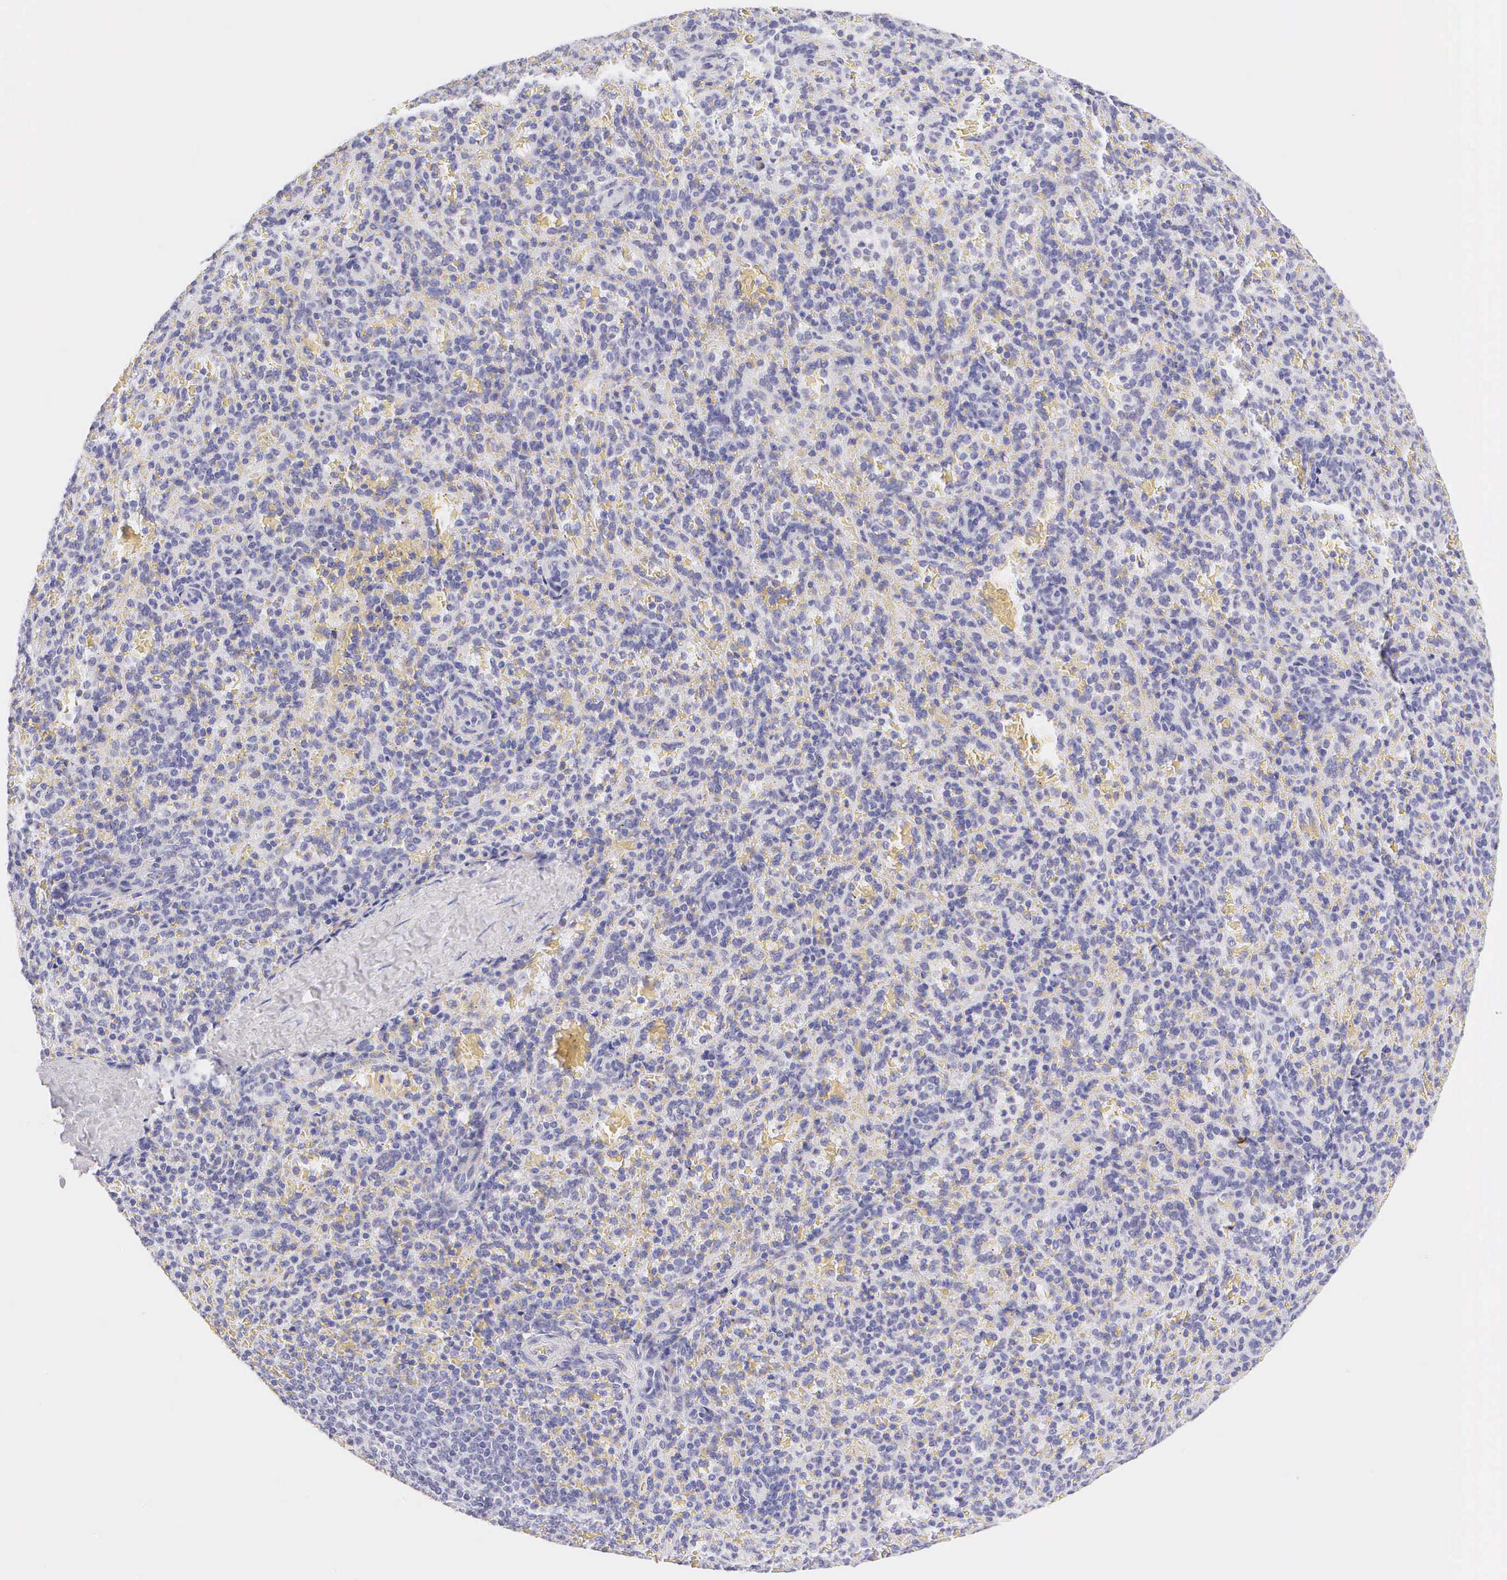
{"staining": {"intensity": "negative", "quantity": "none", "location": "none"}, "tissue": "spleen", "cell_type": "Cells in red pulp", "image_type": "normal", "snomed": [{"axis": "morphology", "description": "Normal tissue, NOS"}, {"axis": "topography", "description": "Spleen"}], "caption": "Immunohistochemical staining of unremarkable human spleen displays no significant expression in cells in red pulp. (DAB (3,3'-diaminobenzidine) immunohistochemistry, high magnification).", "gene": "KRT17", "patient": {"sex": "female", "age": 21}}